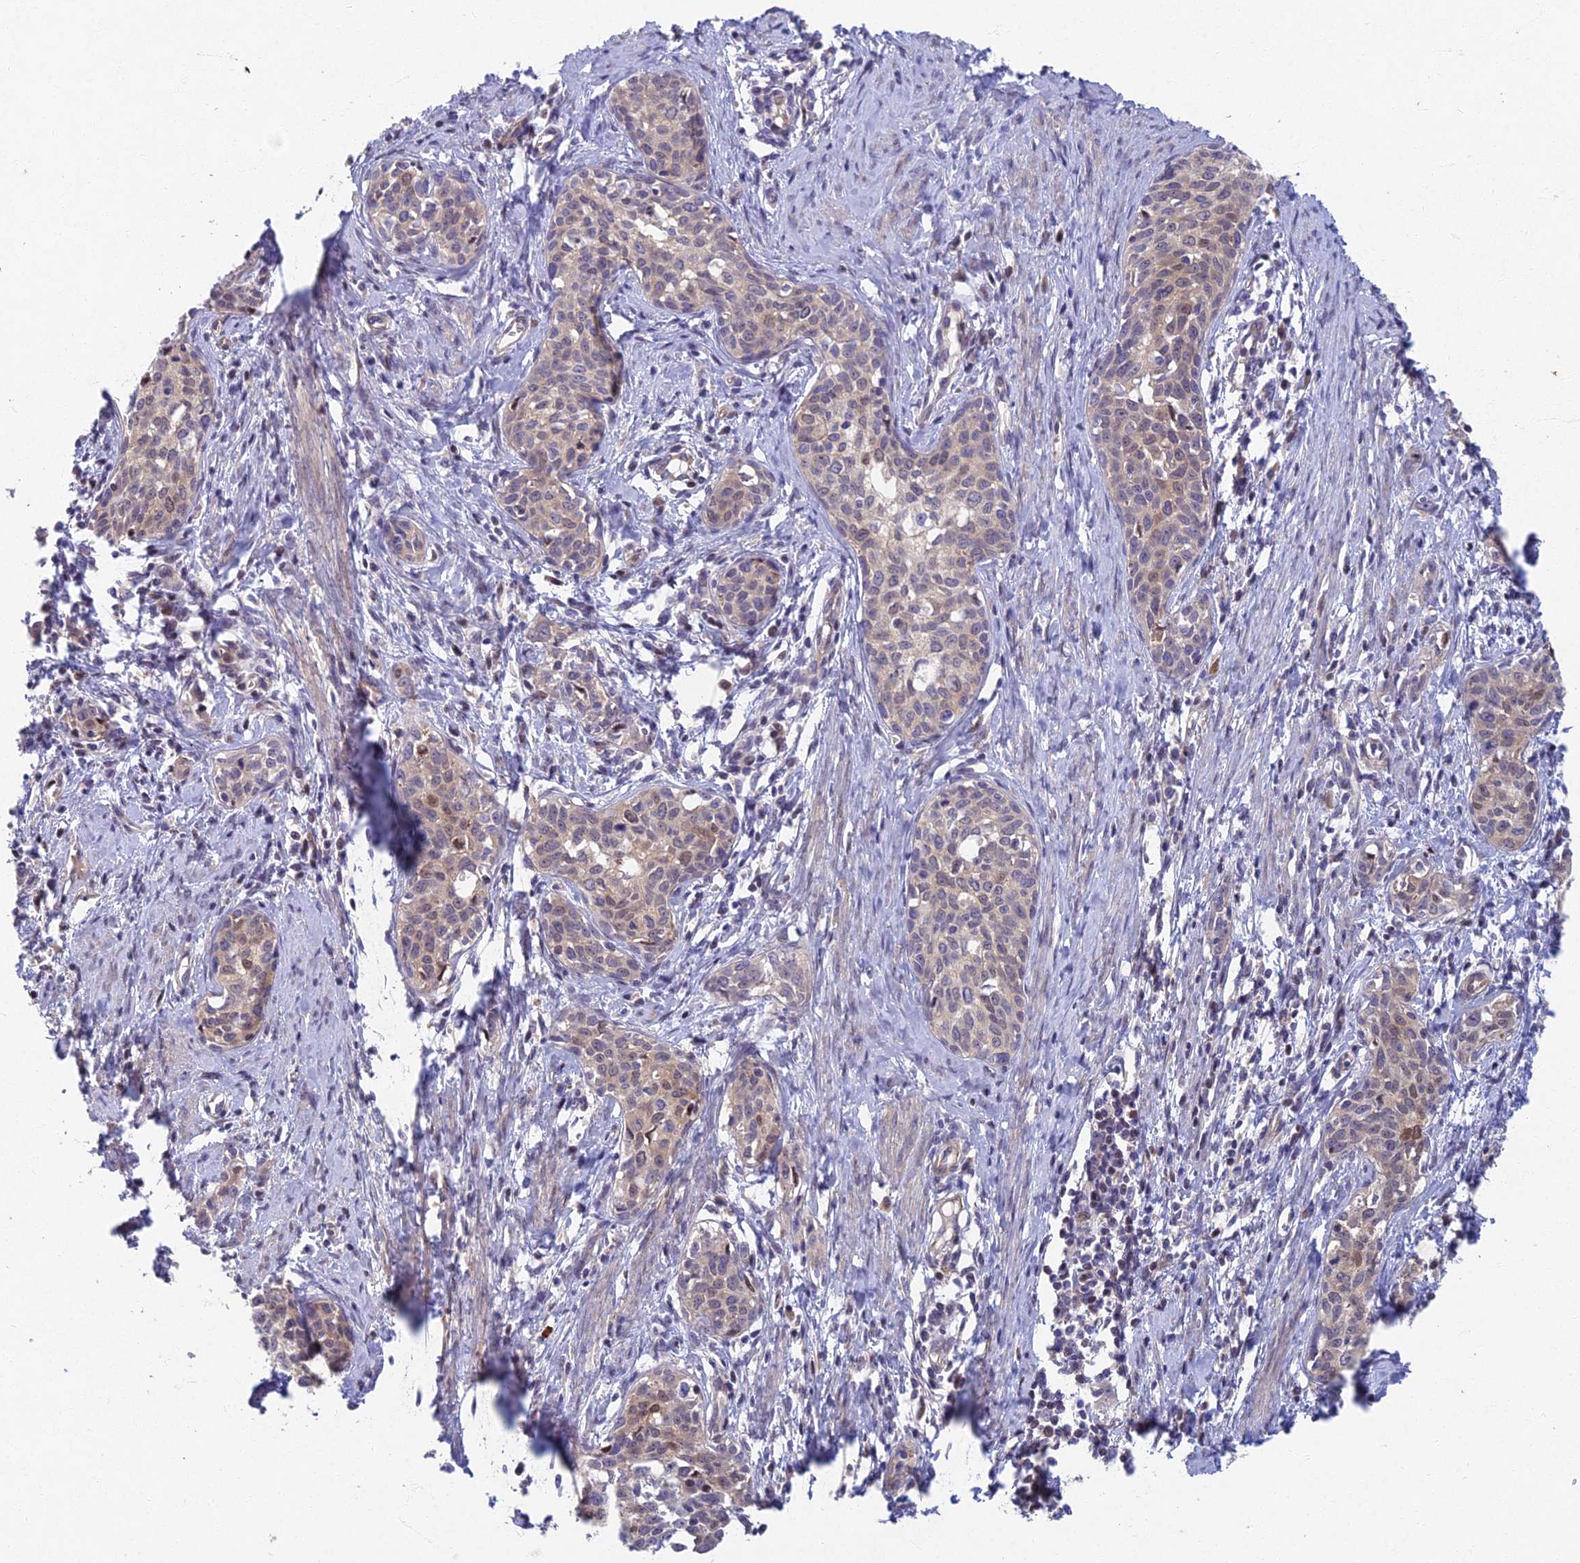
{"staining": {"intensity": "weak", "quantity": "25%-75%", "location": "cytoplasmic/membranous"}, "tissue": "cervical cancer", "cell_type": "Tumor cells", "image_type": "cancer", "snomed": [{"axis": "morphology", "description": "Squamous cell carcinoma, NOS"}, {"axis": "topography", "description": "Cervix"}], "caption": "Tumor cells reveal low levels of weak cytoplasmic/membranous staining in approximately 25%-75% of cells in cervical cancer.", "gene": "RHBDL2", "patient": {"sex": "female", "age": 52}}